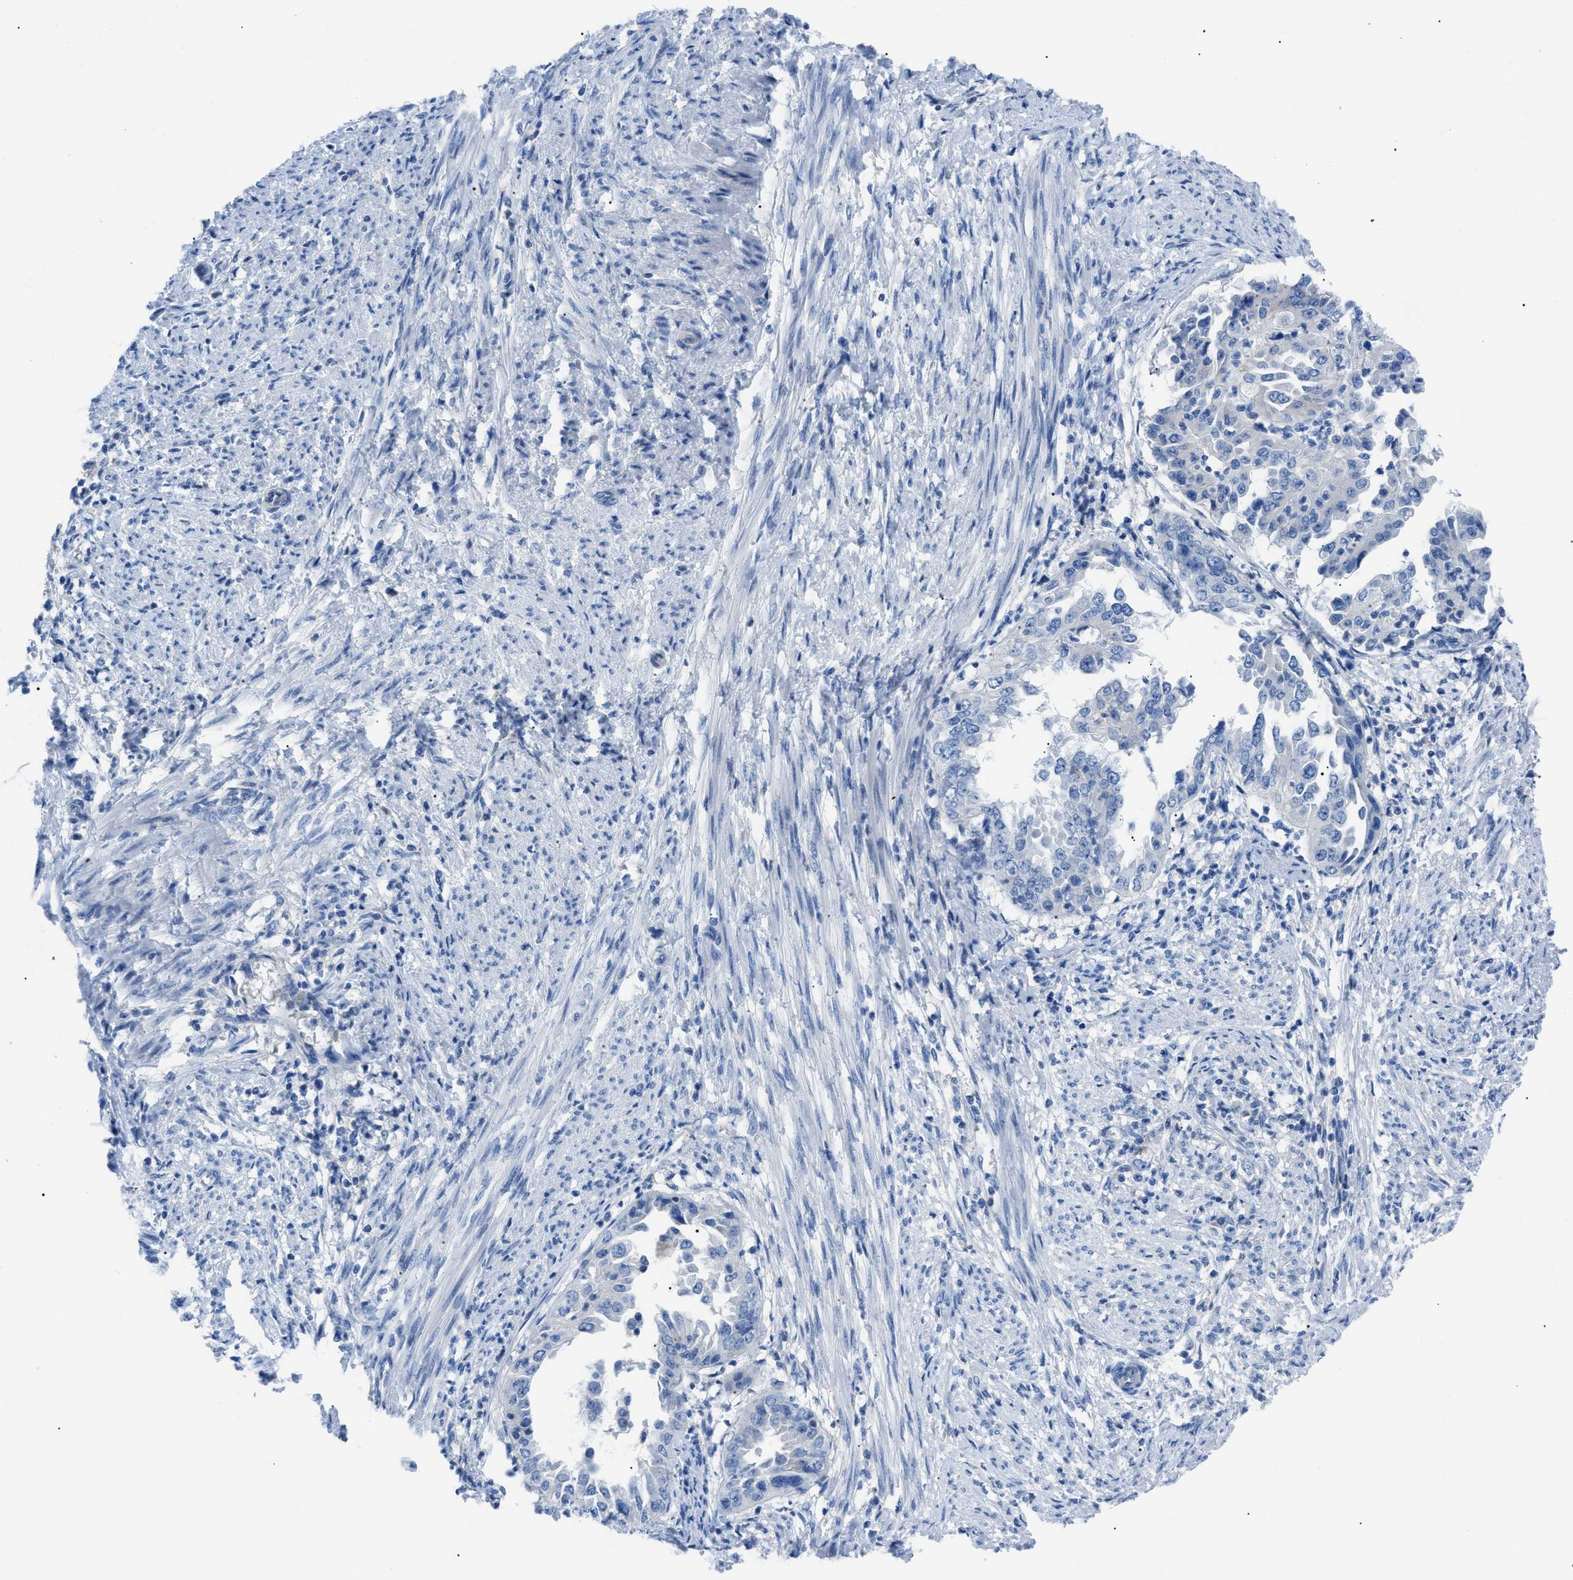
{"staining": {"intensity": "weak", "quantity": "<25%", "location": "cytoplasmic/membranous"}, "tissue": "endometrial cancer", "cell_type": "Tumor cells", "image_type": "cancer", "snomed": [{"axis": "morphology", "description": "Adenocarcinoma, NOS"}, {"axis": "topography", "description": "Endometrium"}], "caption": "Immunohistochemistry photomicrograph of neoplastic tissue: human endometrial adenocarcinoma stained with DAB reveals no significant protein expression in tumor cells.", "gene": "ZDHHC24", "patient": {"sex": "female", "age": 85}}